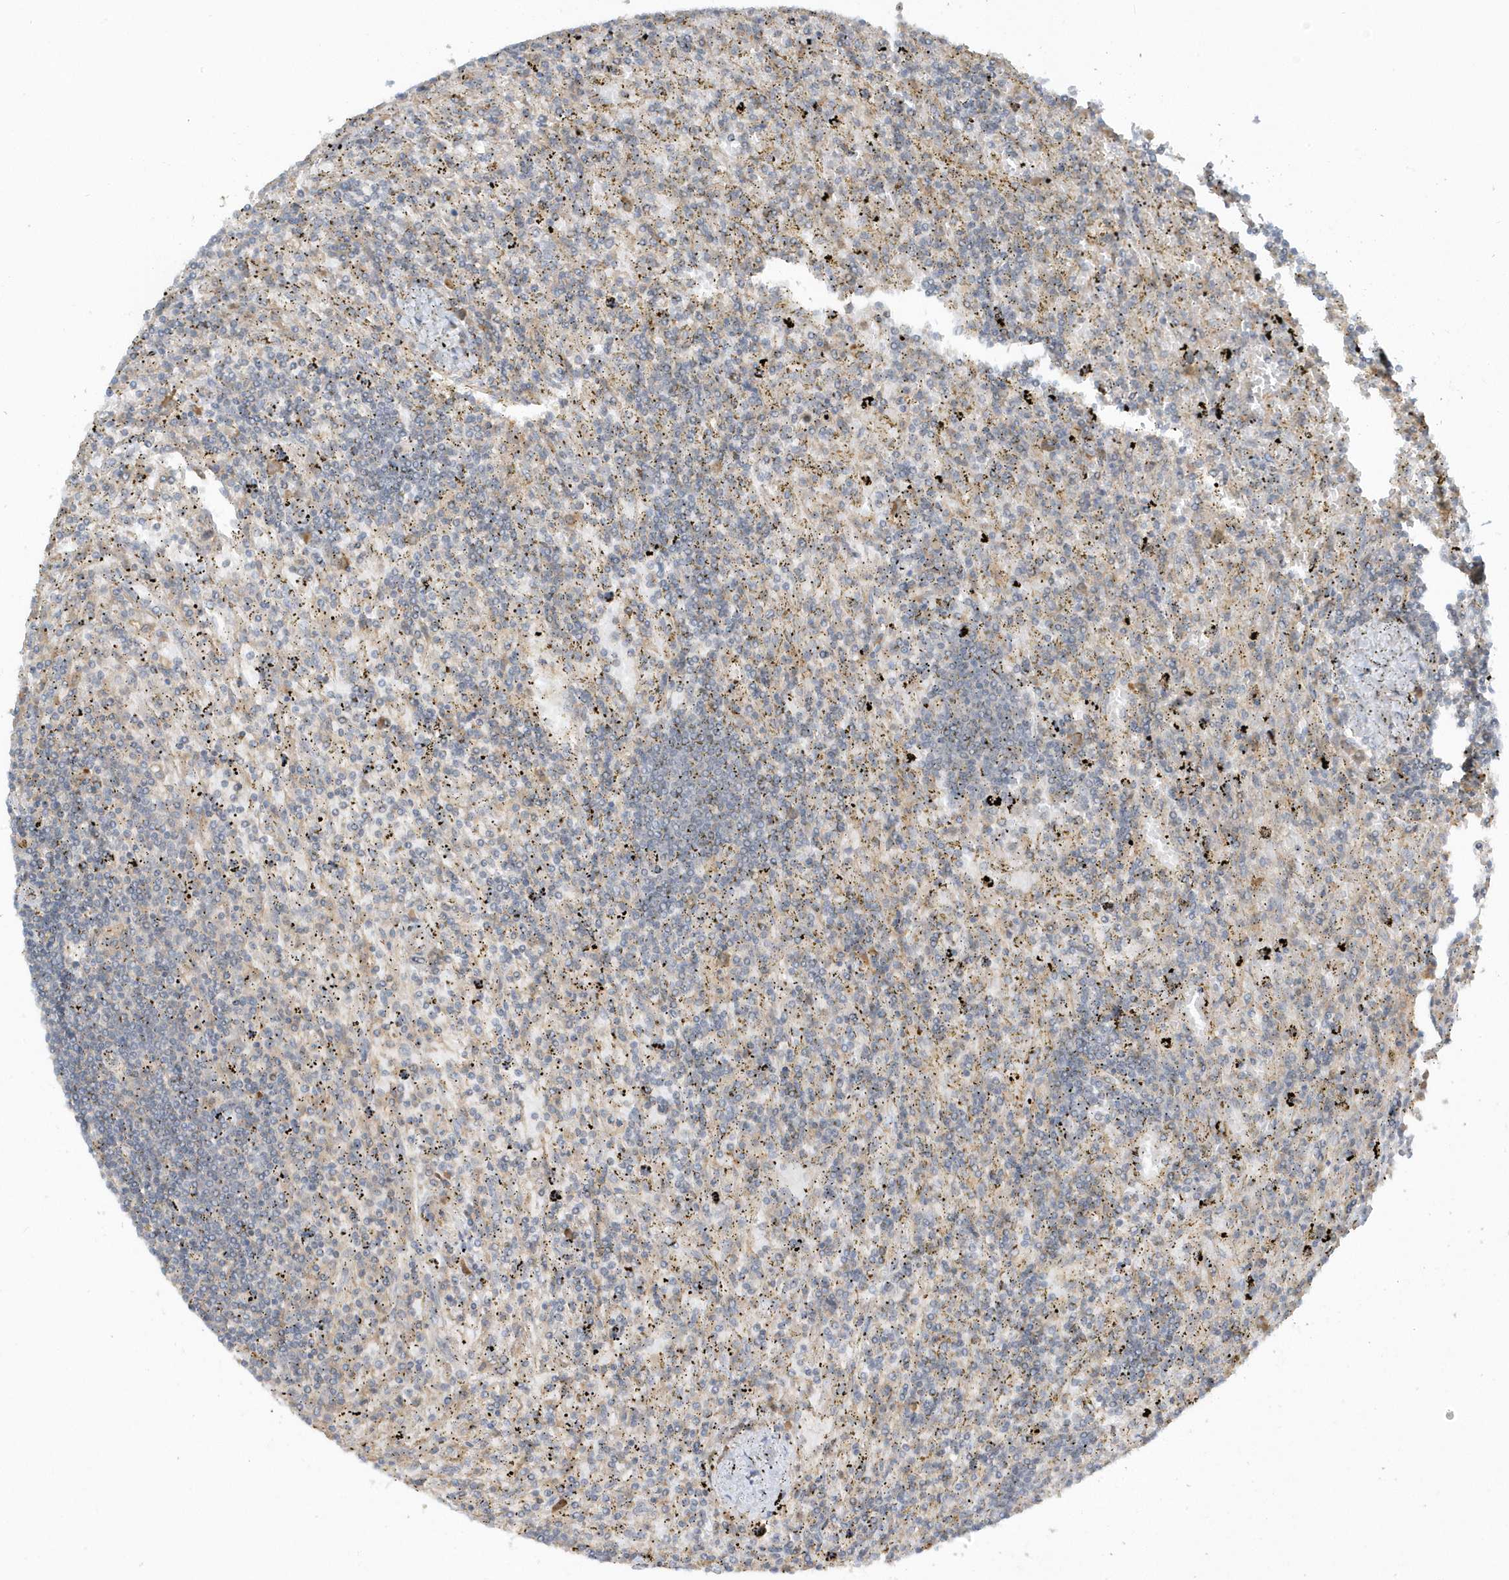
{"staining": {"intensity": "negative", "quantity": "none", "location": "none"}, "tissue": "lymphoma", "cell_type": "Tumor cells", "image_type": "cancer", "snomed": [{"axis": "morphology", "description": "Malignant lymphoma, non-Hodgkin's type, Low grade"}, {"axis": "topography", "description": "Spleen"}], "caption": "High magnification brightfield microscopy of lymphoma stained with DAB (3,3'-diaminobenzidine) (brown) and counterstained with hematoxylin (blue): tumor cells show no significant positivity. (DAB IHC with hematoxylin counter stain).", "gene": "ZBTB8A", "patient": {"sex": "male", "age": 76}}